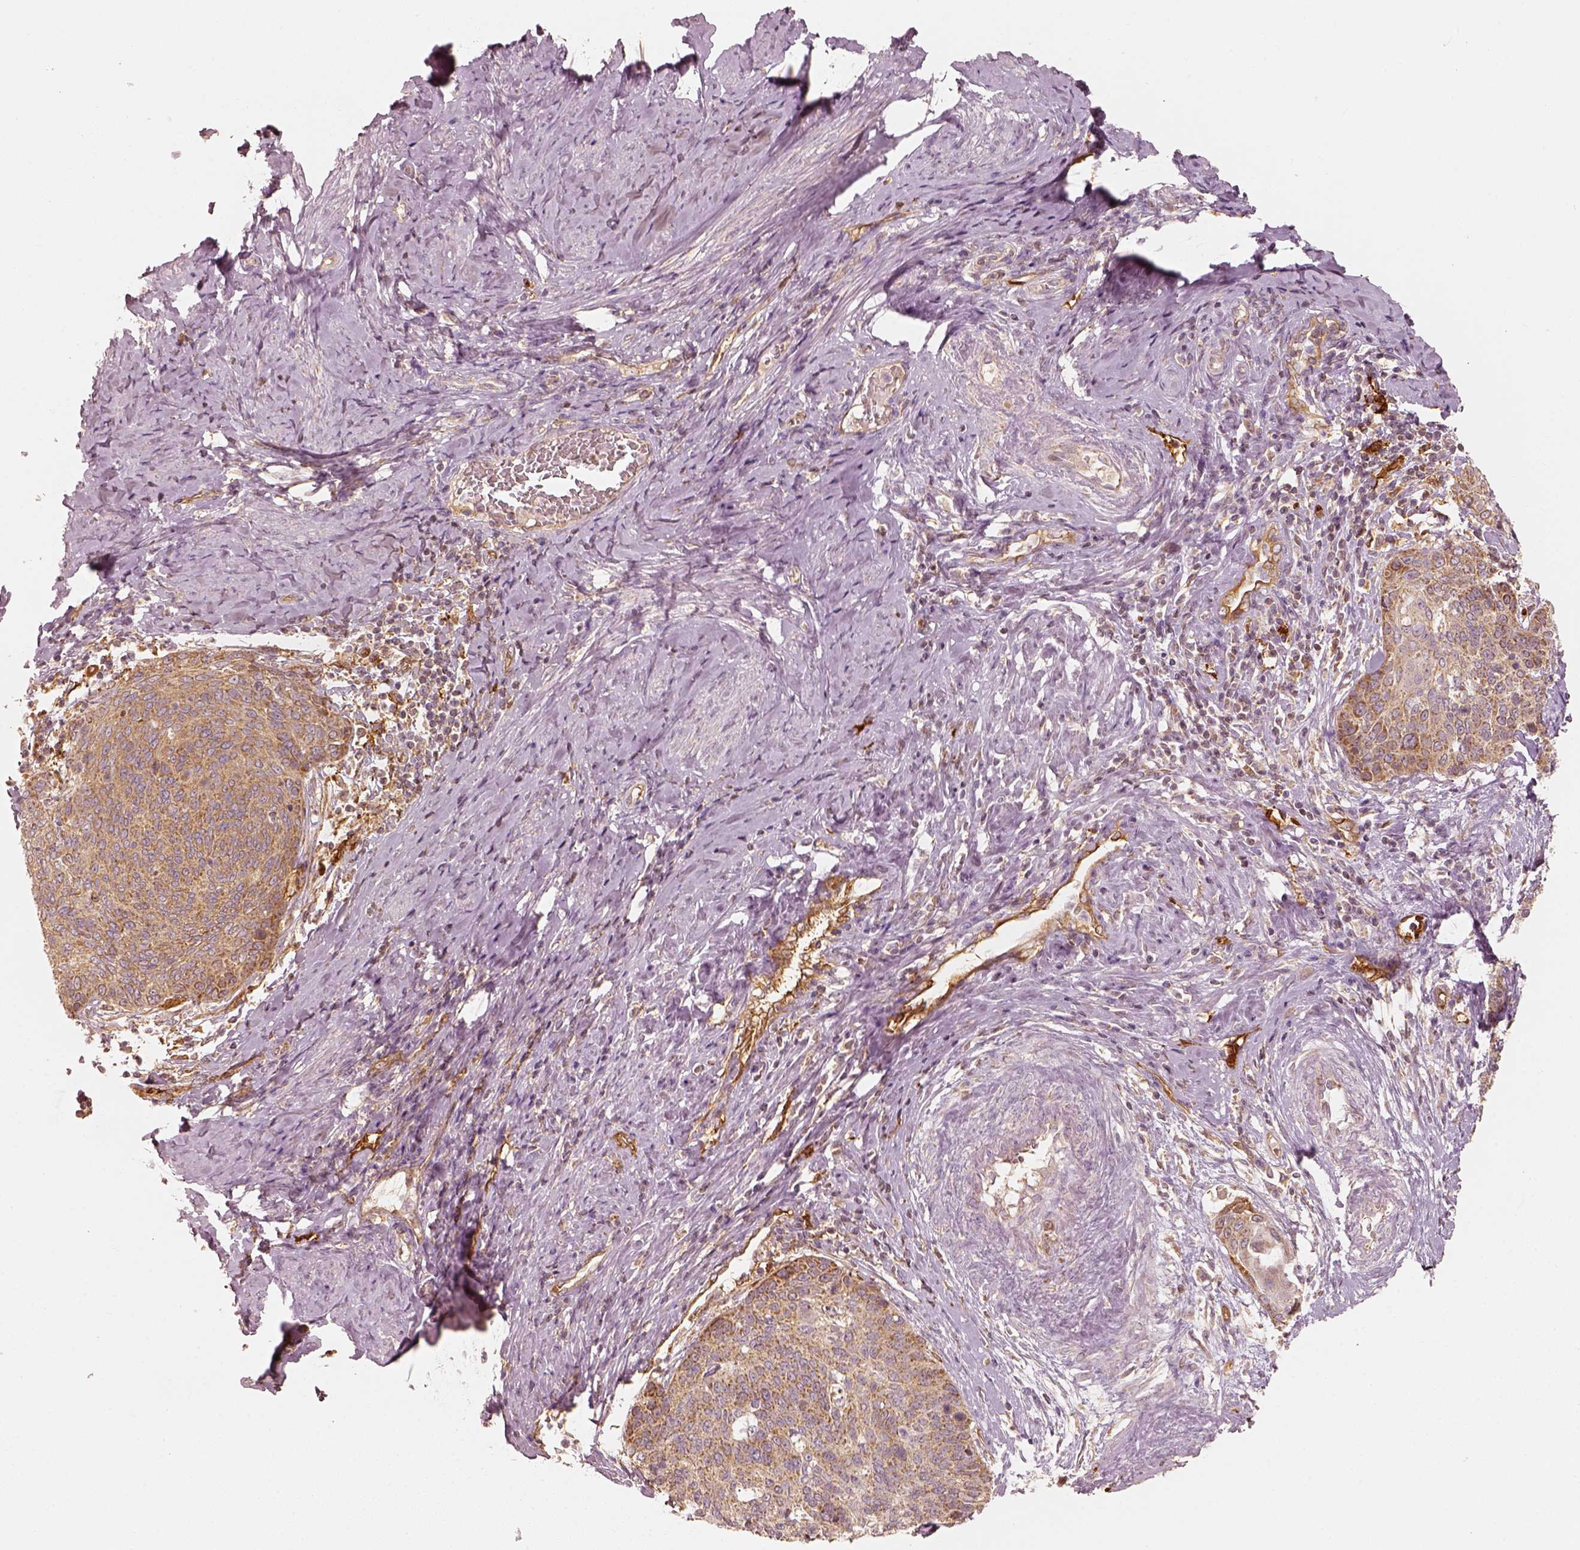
{"staining": {"intensity": "moderate", "quantity": ">75%", "location": "cytoplasmic/membranous"}, "tissue": "cervical cancer", "cell_type": "Tumor cells", "image_type": "cancer", "snomed": [{"axis": "morphology", "description": "Squamous cell carcinoma, NOS"}, {"axis": "topography", "description": "Cervix"}], "caption": "This image shows IHC staining of human cervical cancer (squamous cell carcinoma), with medium moderate cytoplasmic/membranous expression in about >75% of tumor cells.", "gene": "FSCN1", "patient": {"sex": "female", "age": 69}}